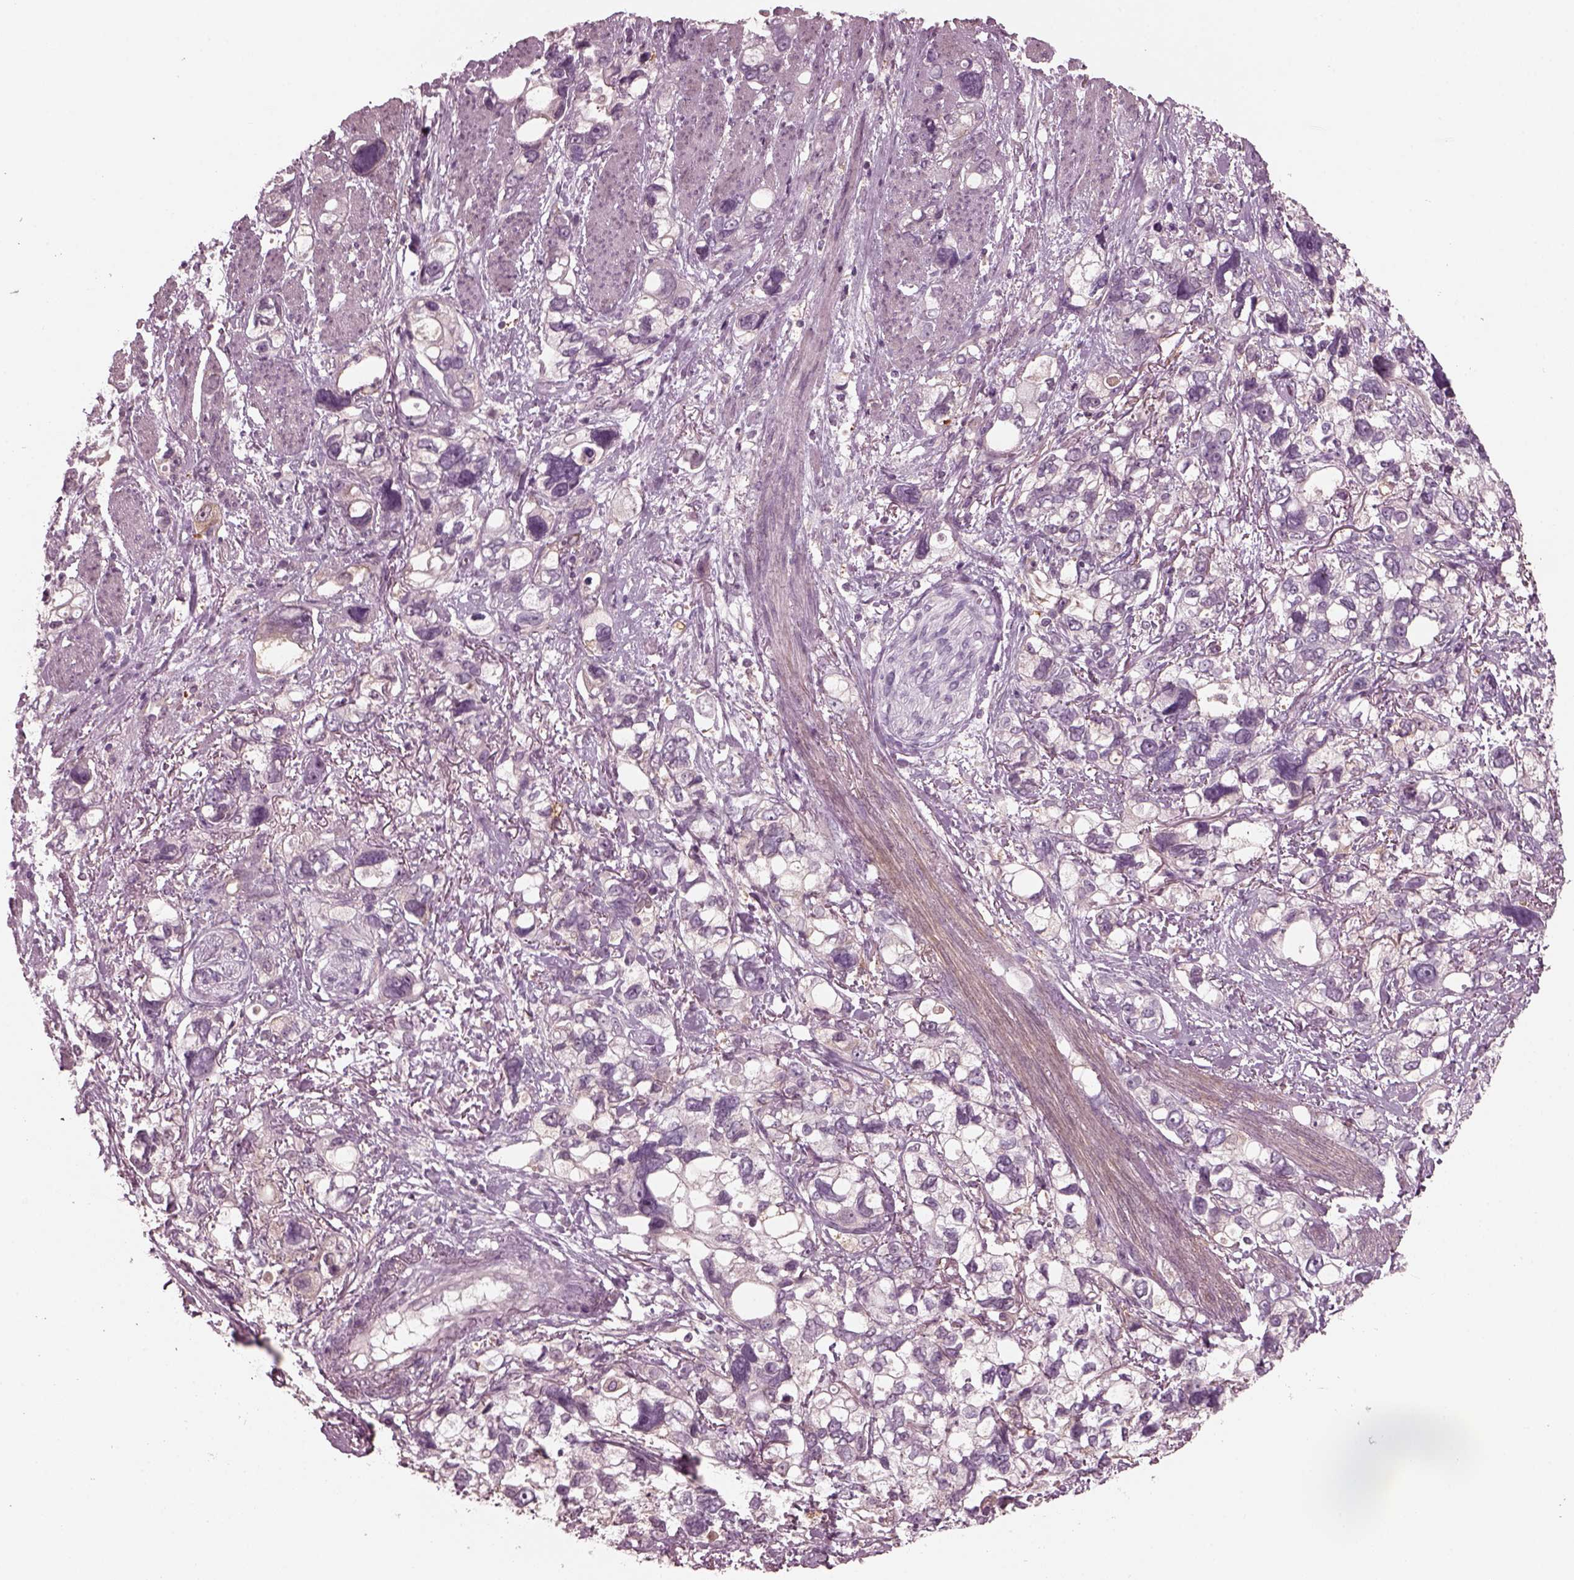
{"staining": {"intensity": "negative", "quantity": "none", "location": "none"}, "tissue": "stomach cancer", "cell_type": "Tumor cells", "image_type": "cancer", "snomed": [{"axis": "morphology", "description": "Adenocarcinoma, NOS"}, {"axis": "topography", "description": "Stomach, upper"}], "caption": "High magnification brightfield microscopy of adenocarcinoma (stomach) stained with DAB (brown) and counterstained with hematoxylin (blue): tumor cells show no significant expression.", "gene": "PORCN", "patient": {"sex": "female", "age": 81}}